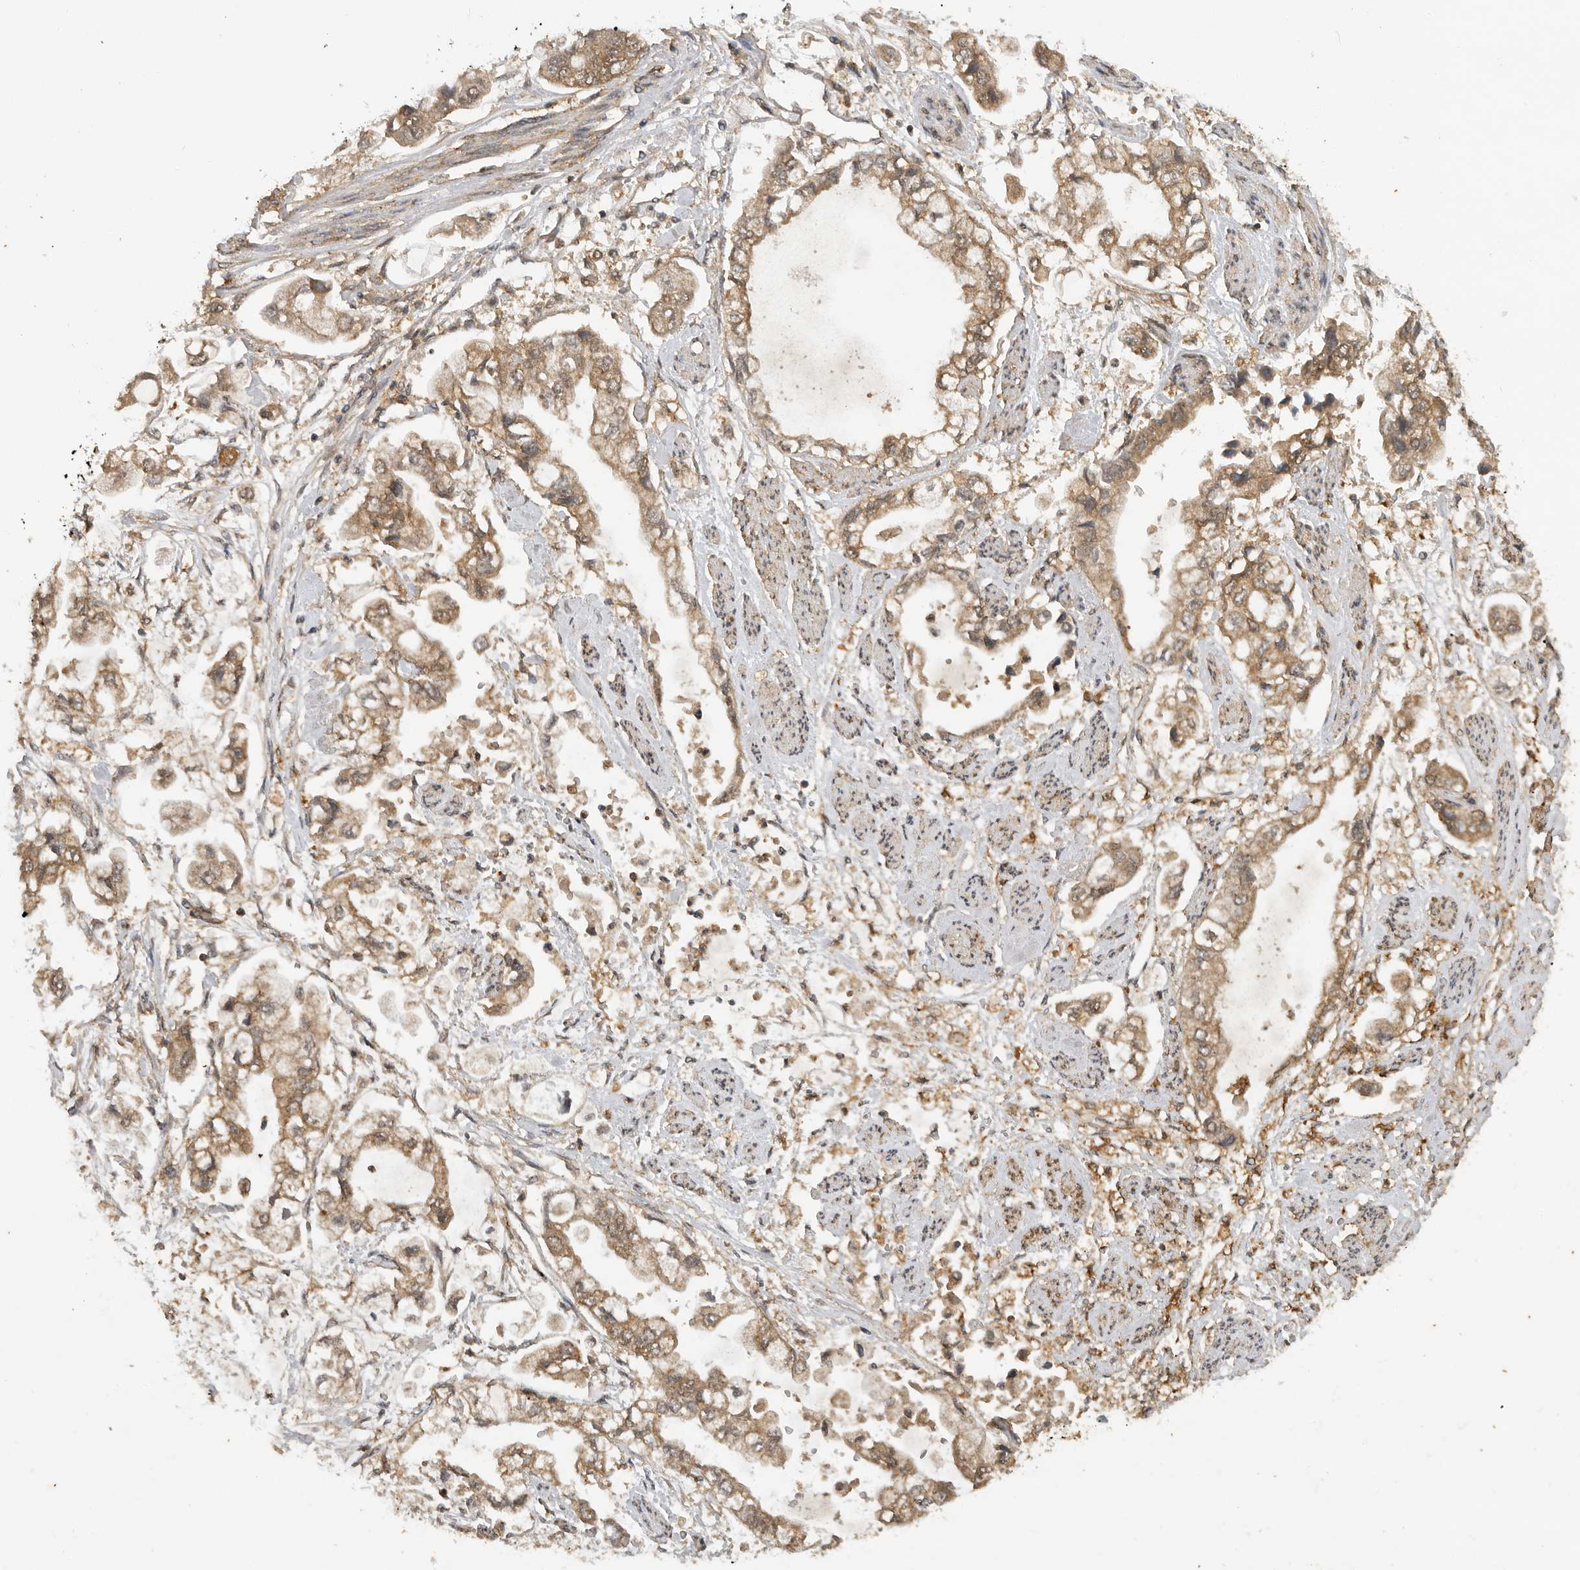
{"staining": {"intensity": "moderate", "quantity": ">75%", "location": "cytoplasmic/membranous"}, "tissue": "stomach cancer", "cell_type": "Tumor cells", "image_type": "cancer", "snomed": [{"axis": "morphology", "description": "Adenocarcinoma, NOS"}, {"axis": "topography", "description": "Stomach"}], "caption": "Tumor cells reveal medium levels of moderate cytoplasmic/membranous staining in approximately >75% of cells in human adenocarcinoma (stomach). (DAB IHC with brightfield microscopy, high magnification).", "gene": "ICOSLG", "patient": {"sex": "male", "age": 62}}